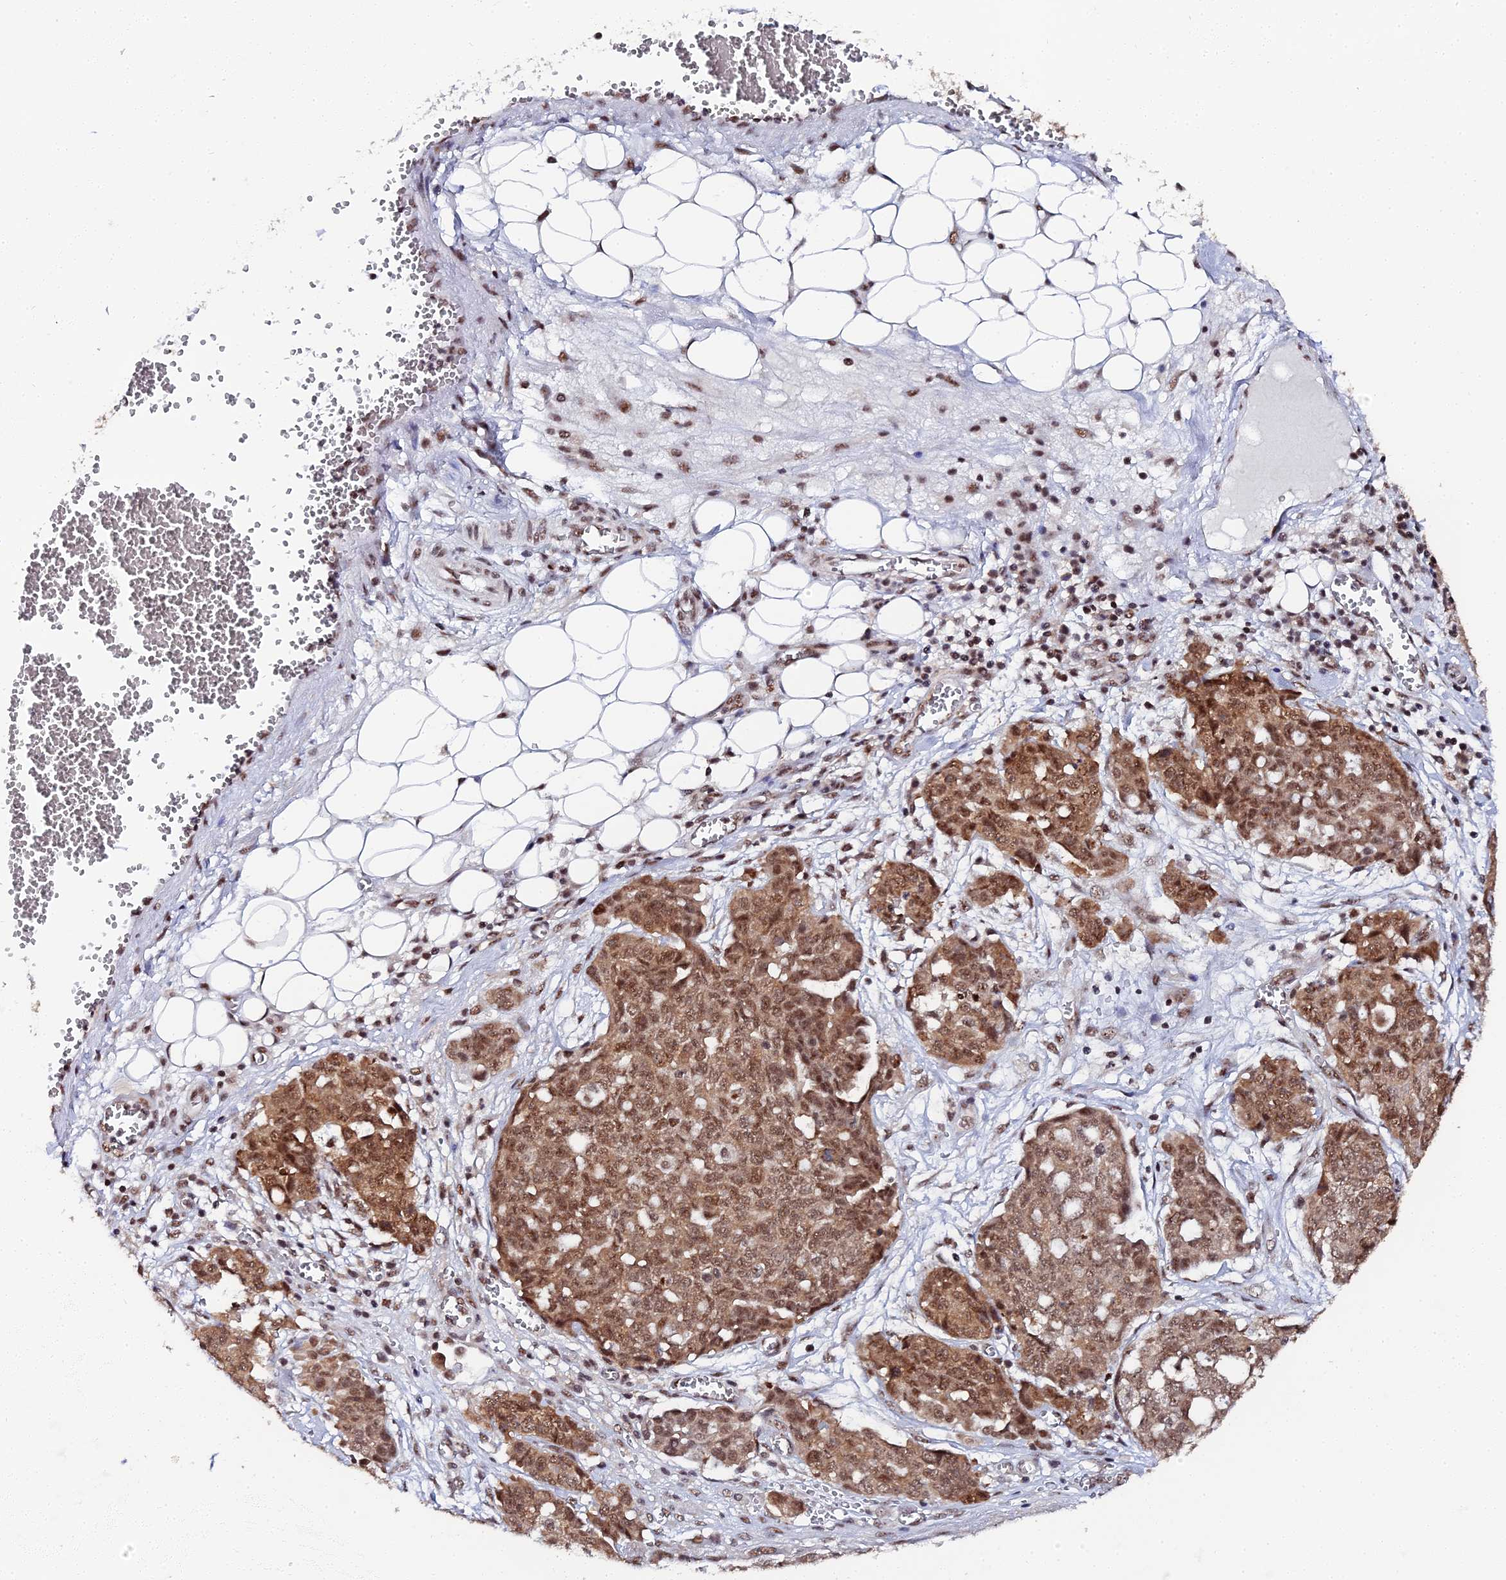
{"staining": {"intensity": "strong", "quantity": ">75%", "location": "cytoplasmic/membranous,nuclear"}, "tissue": "ovarian cancer", "cell_type": "Tumor cells", "image_type": "cancer", "snomed": [{"axis": "morphology", "description": "Cystadenocarcinoma, serous, NOS"}, {"axis": "topography", "description": "Soft tissue"}, {"axis": "topography", "description": "Ovary"}], "caption": "A brown stain labels strong cytoplasmic/membranous and nuclear expression of a protein in ovarian cancer tumor cells.", "gene": "MAGOHB", "patient": {"sex": "female", "age": 57}}